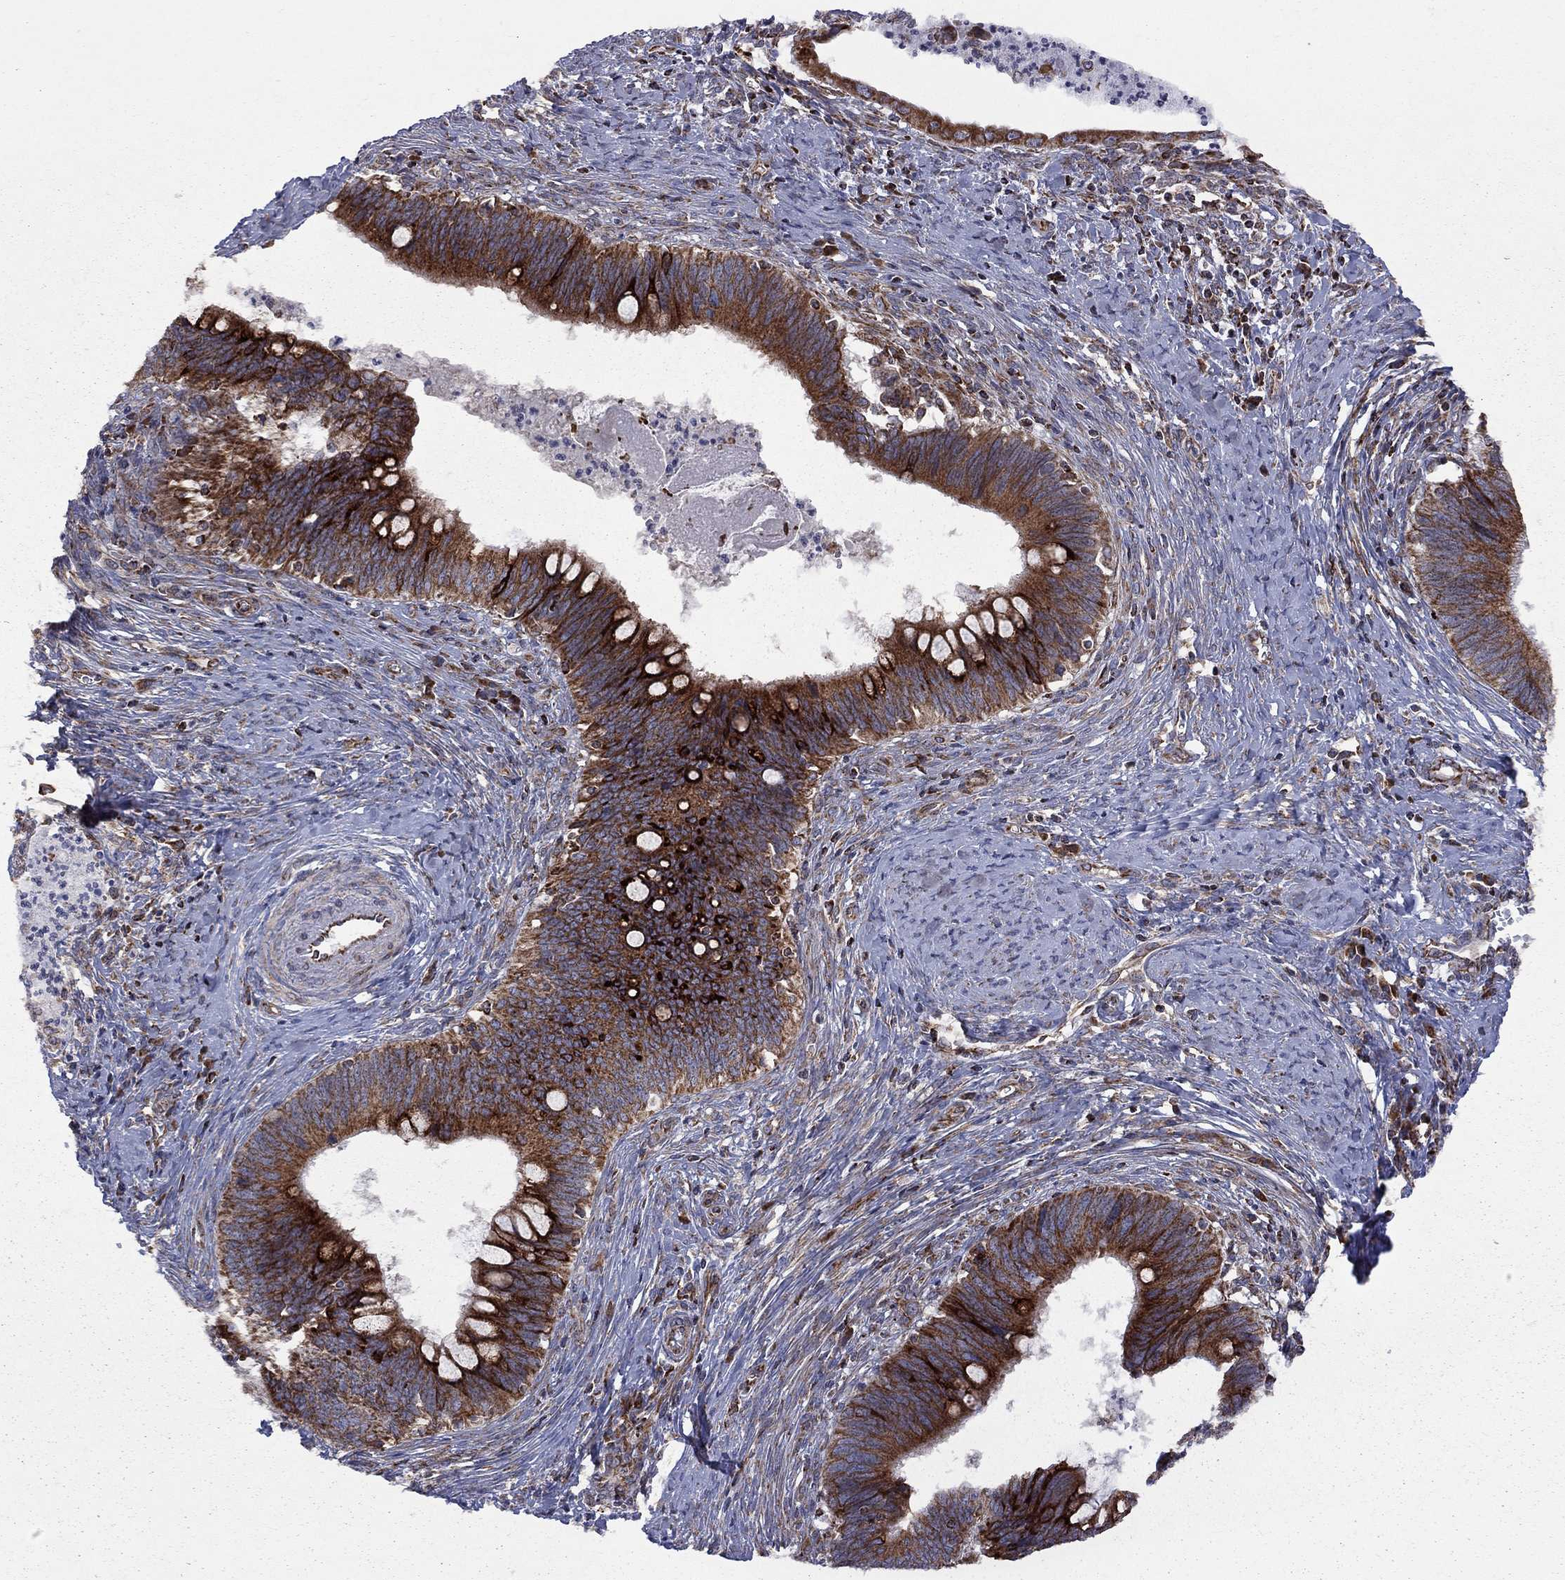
{"staining": {"intensity": "strong", "quantity": "25%-75%", "location": "cytoplasmic/membranous"}, "tissue": "cervical cancer", "cell_type": "Tumor cells", "image_type": "cancer", "snomed": [{"axis": "morphology", "description": "Adenocarcinoma, NOS"}, {"axis": "topography", "description": "Cervix"}], "caption": "Protein expression analysis of human cervical adenocarcinoma reveals strong cytoplasmic/membranous staining in about 25%-75% of tumor cells.", "gene": "CLPTM1", "patient": {"sex": "female", "age": 42}}